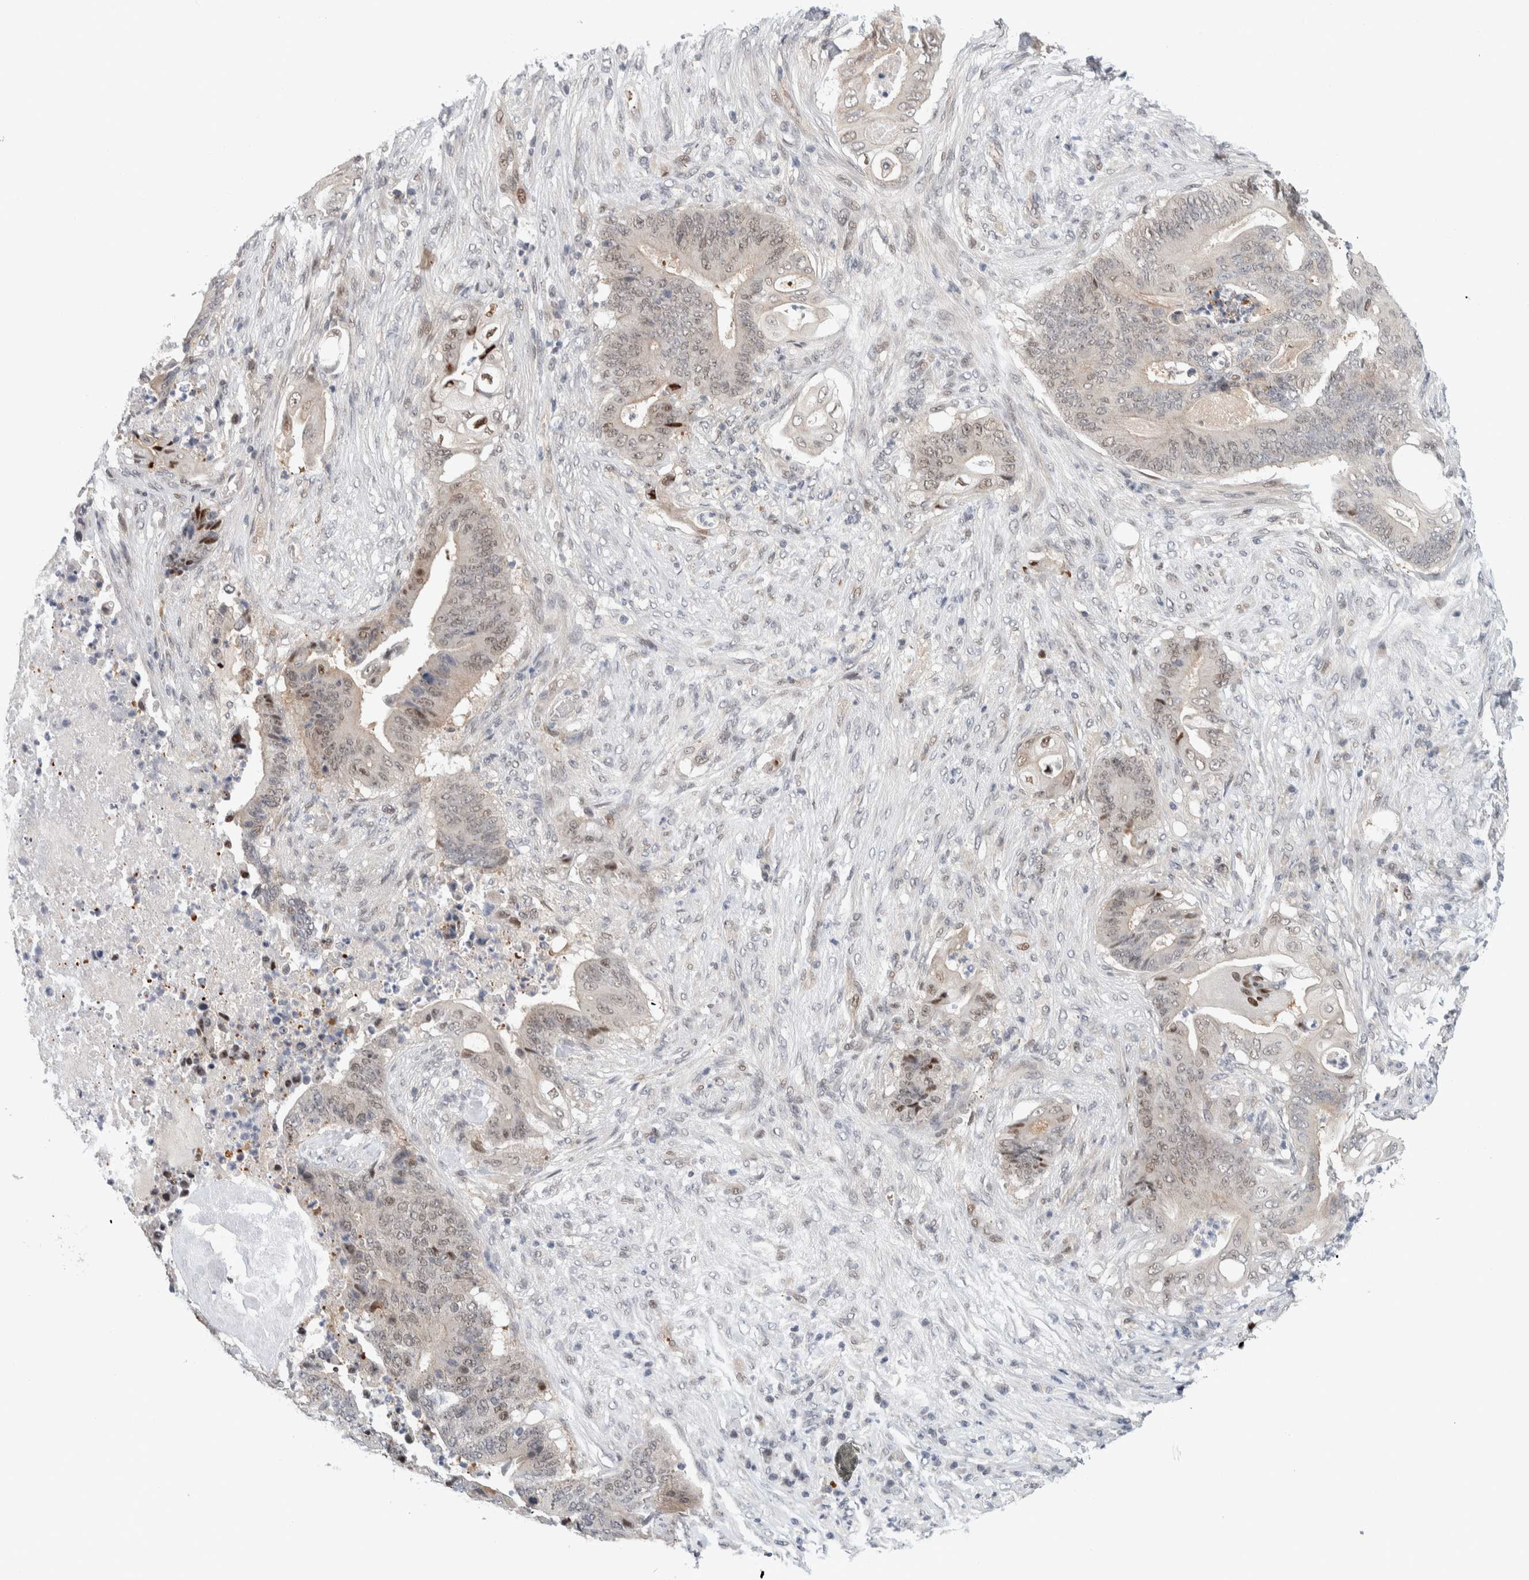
{"staining": {"intensity": "weak", "quantity": "<25%", "location": "nuclear"}, "tissue": "stomach cancer", "cell_type": "Tumor cells", "image_type": "cancer", "snomed": [{"axis": "morphology", "description": "Adenocarcinoma, NOS"}, {"axis": "topography", "description": "Stomach"}], "caption": "DAB immunohistochemical staining of stomach cancer displays no significant positivity in tumor cells.", "gene": "NCR3LG1", "patient": {"sex": "female", "age": 73}}